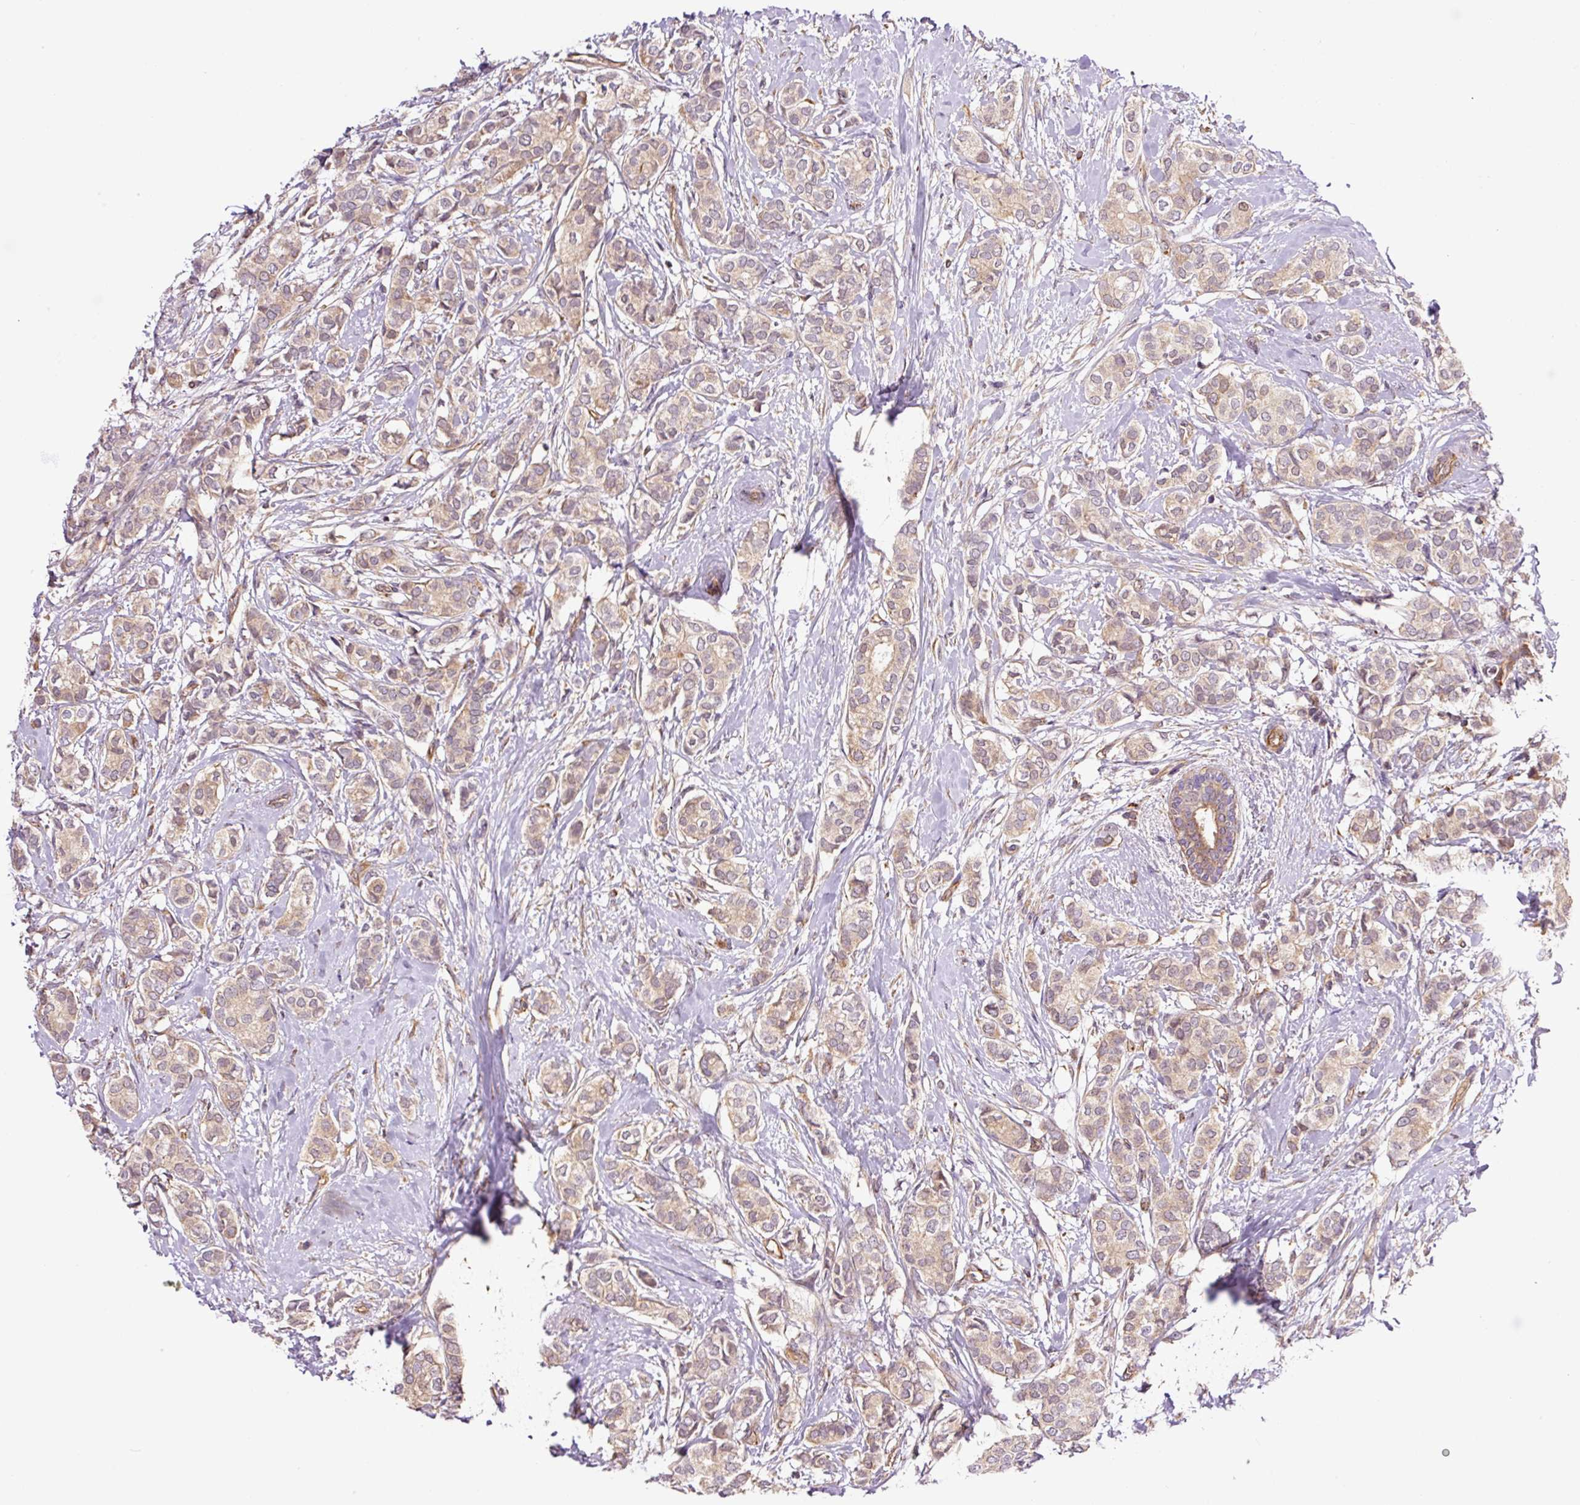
{"staining": {"intensity": "weak", "quantity": "<25%", "location": "cytoplasmic/membranous"}, "tissue": "breast cancer", "cell_type": "Tumor cells", "image_type": "cancer", "snomed": [{"axis": "morphology", "description": "Duct carcinoma"}, {"axis": "topography", "description": "Breast"}], "caption": "Immunohistochemistry (IHC) image of neoplastic tissue: breast cancer stained with DAB demonstrates no significant protein positivity in tumor cells.", "gene": "PCK2", "patient": {"sex": "female", "age": 73}}